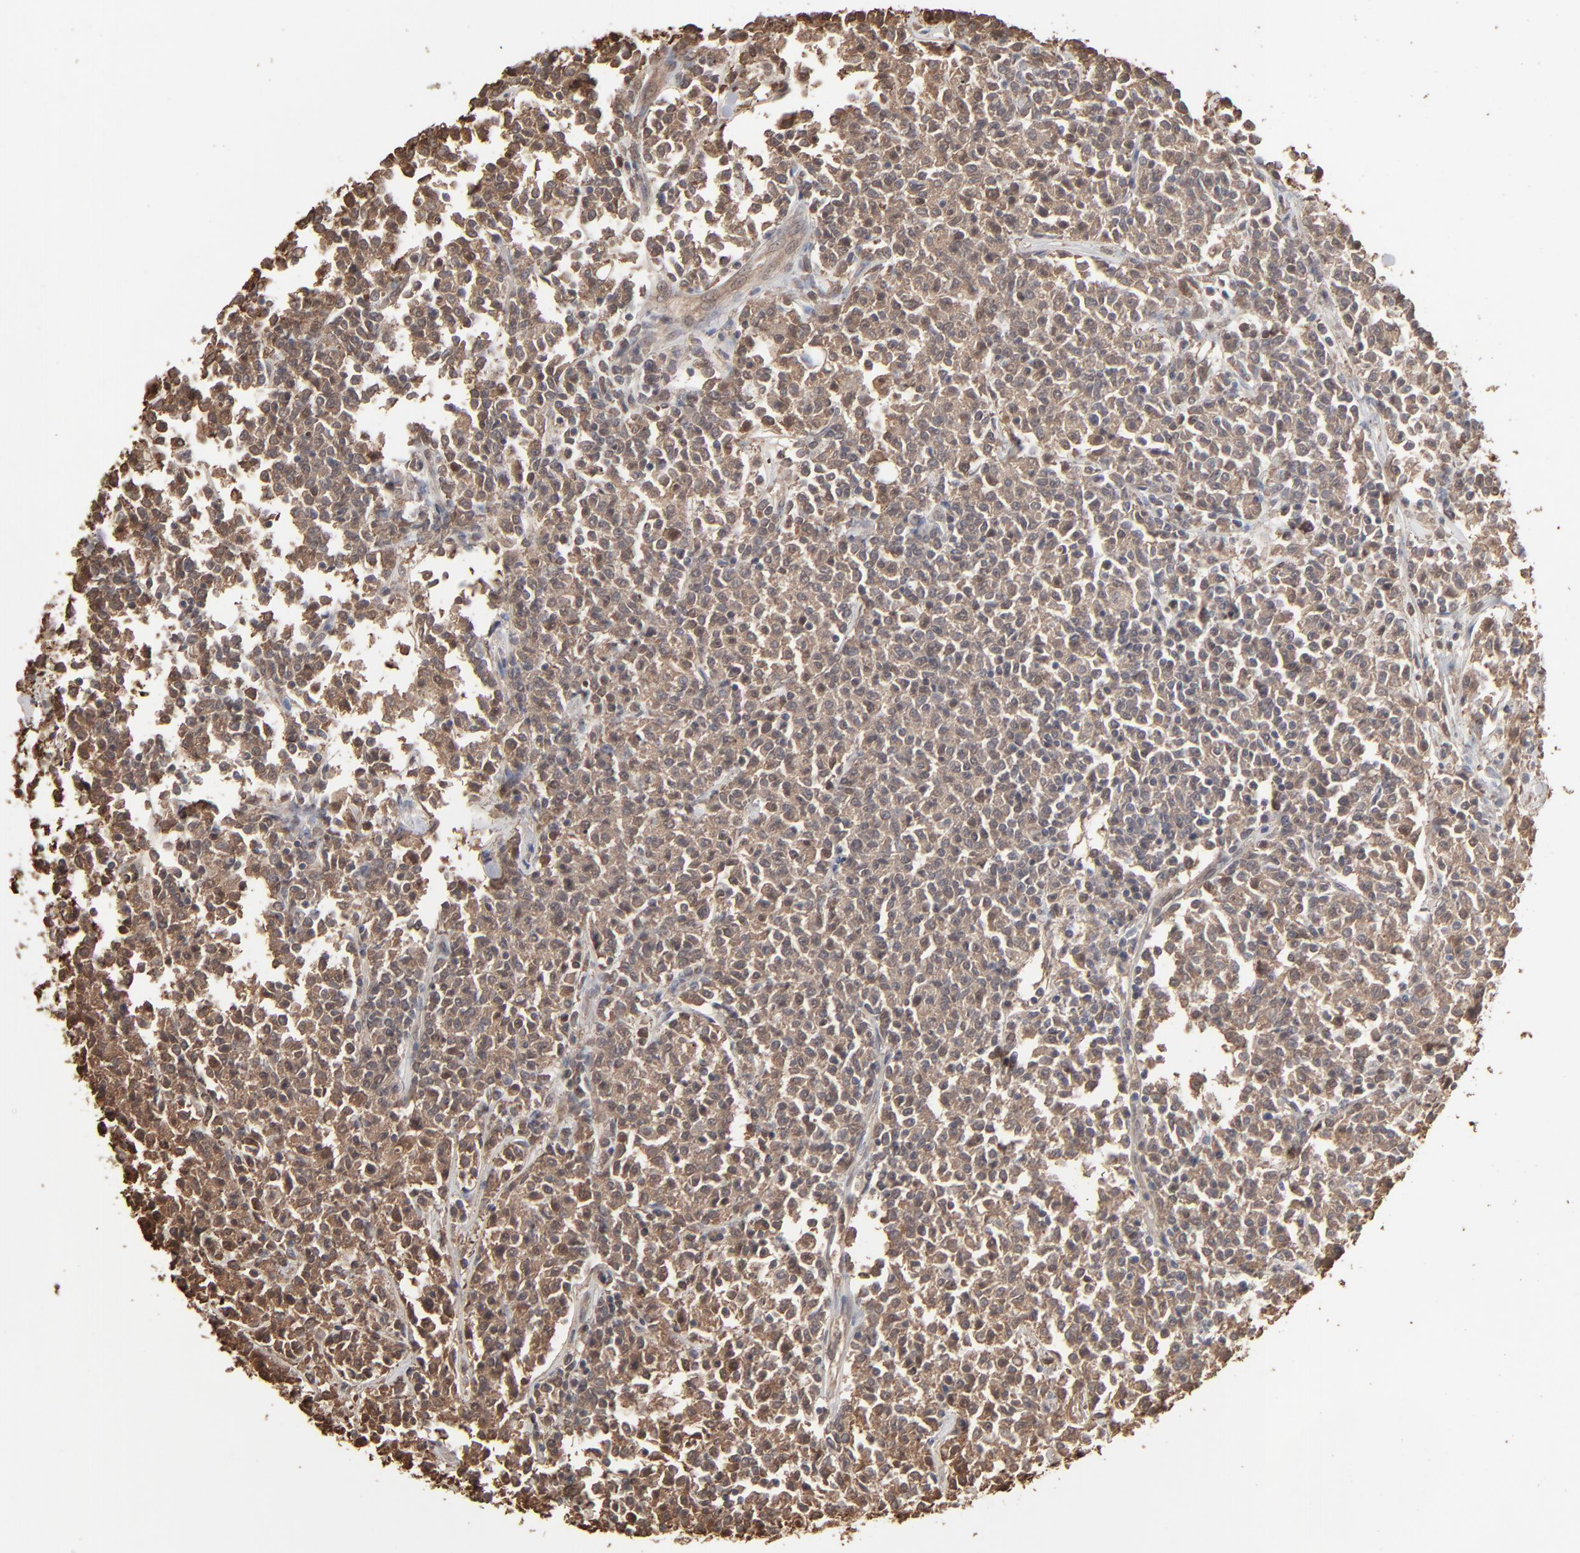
{"staining": {"intensity": "strong", "quantity": ">75%", "location": "cytoplasmic/membranous"}, "tissue": "lymphoma", "cell_type": "Tumor cells", "image_type": "cancer", "snomed": [{"axis": "morphology", "description": "Malignant lymphoma, non-Hodgkin's type, Low grade"}, {"axis": "topography", "description": "Small intestine"}], "caption": "Approximately >75% of tumor cells in lymphoma reveal strong cytoplasmic/membranous protein staining as visualized by brown immunohistochemical staining.", "gene": "NME1-NME2", "patient": {"sex": "female", "age": 59}}